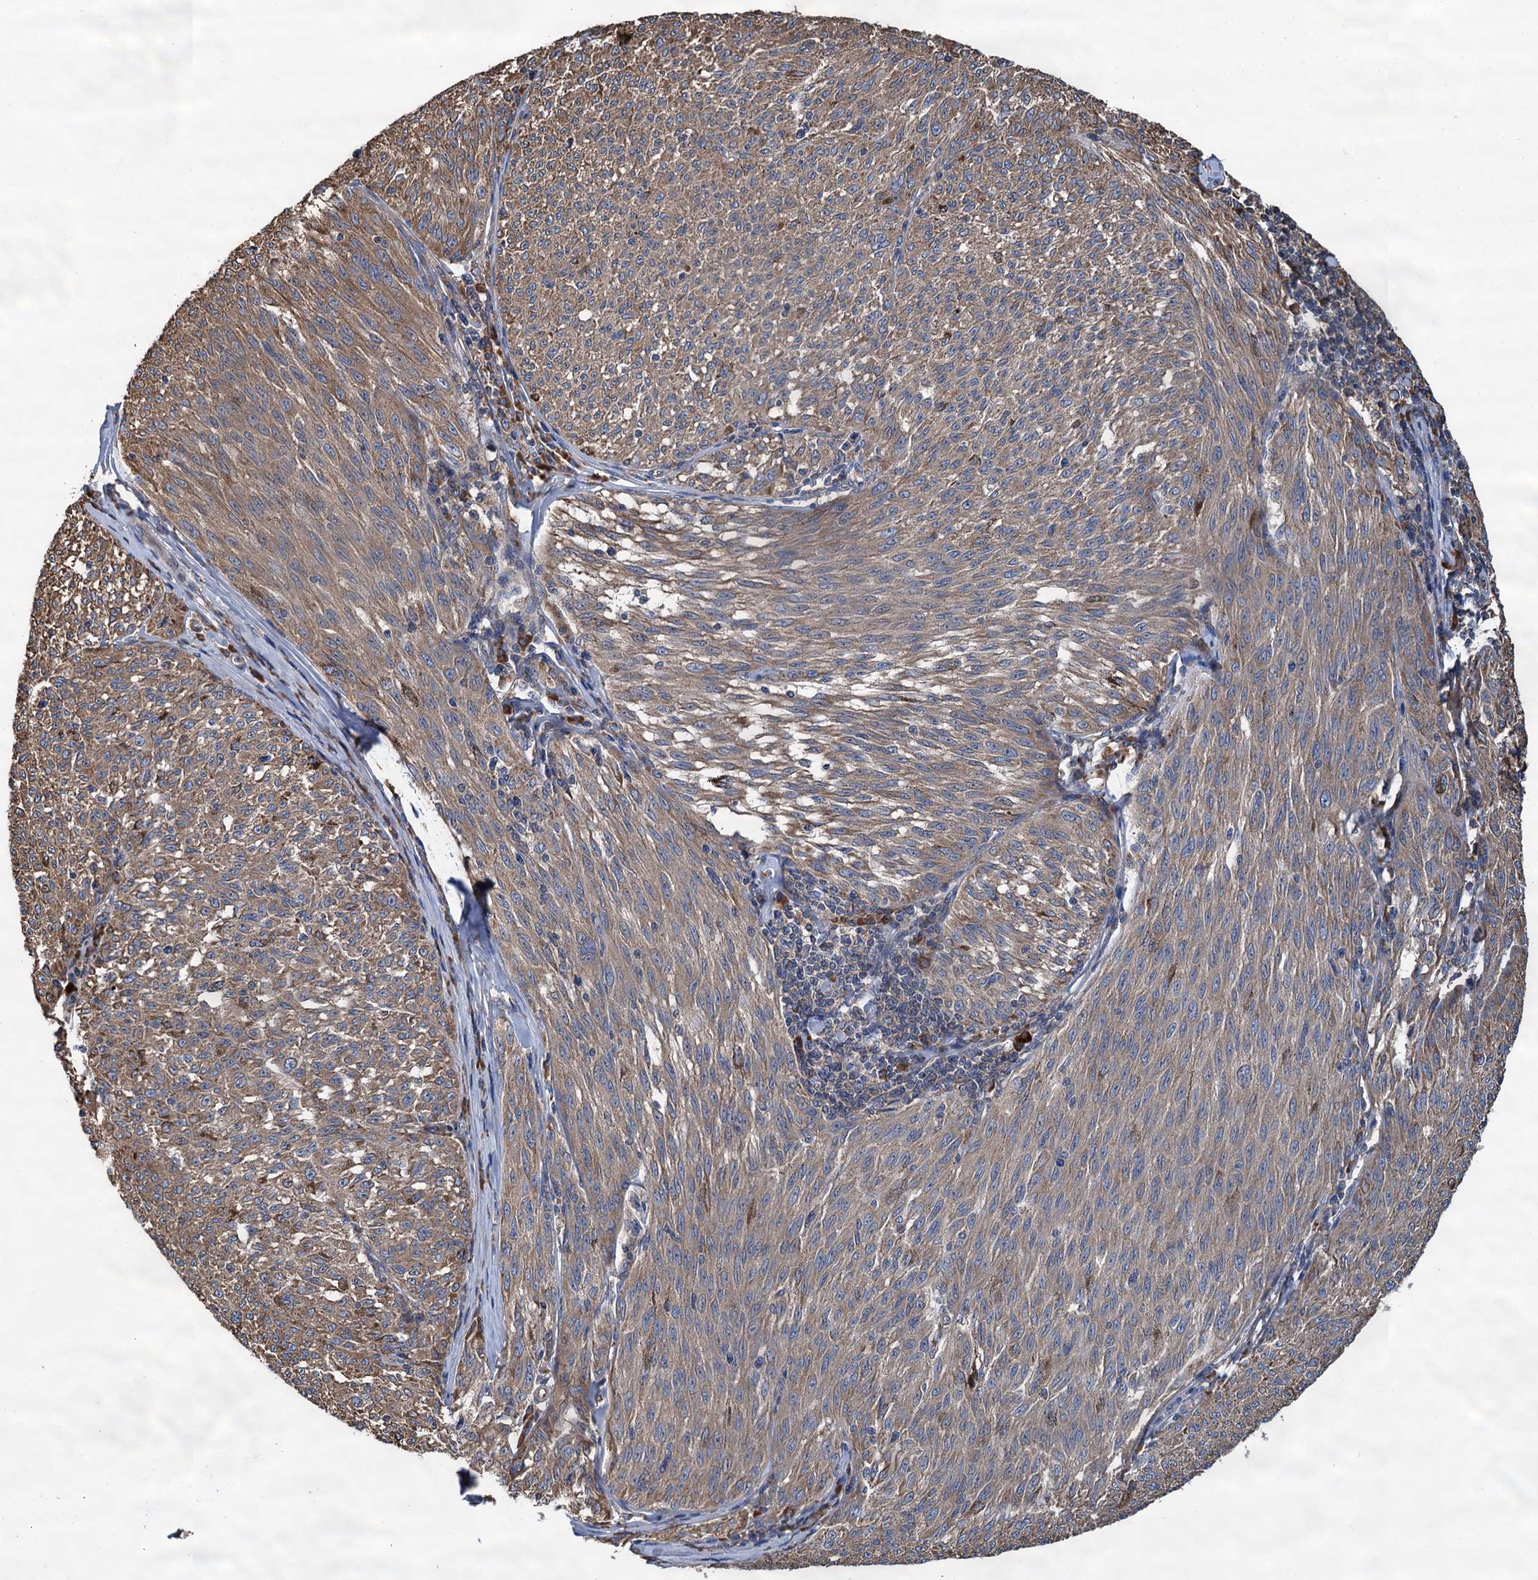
{"staining": {"intensity": "moderate", "quantity": ">75%", "location": "cytoplasmic/membranous"}, "tissue": "melanoma", "cell_type": "Tumor cells", "image_type": "cancer", "snomed": [{"axis": "morphology", "description": "Malignant melanoma, NOS"}, {"axis": "topography", "description": "Skin"}], "caption": "About >75% of tumor cells in malignant melanoma demonstrate moderate cytoplasmic/membranous protein expression as visualized by brown immunohistochemical staining.", "gene": "LINS1", "patient": {"sex": "female", "age": 72}}